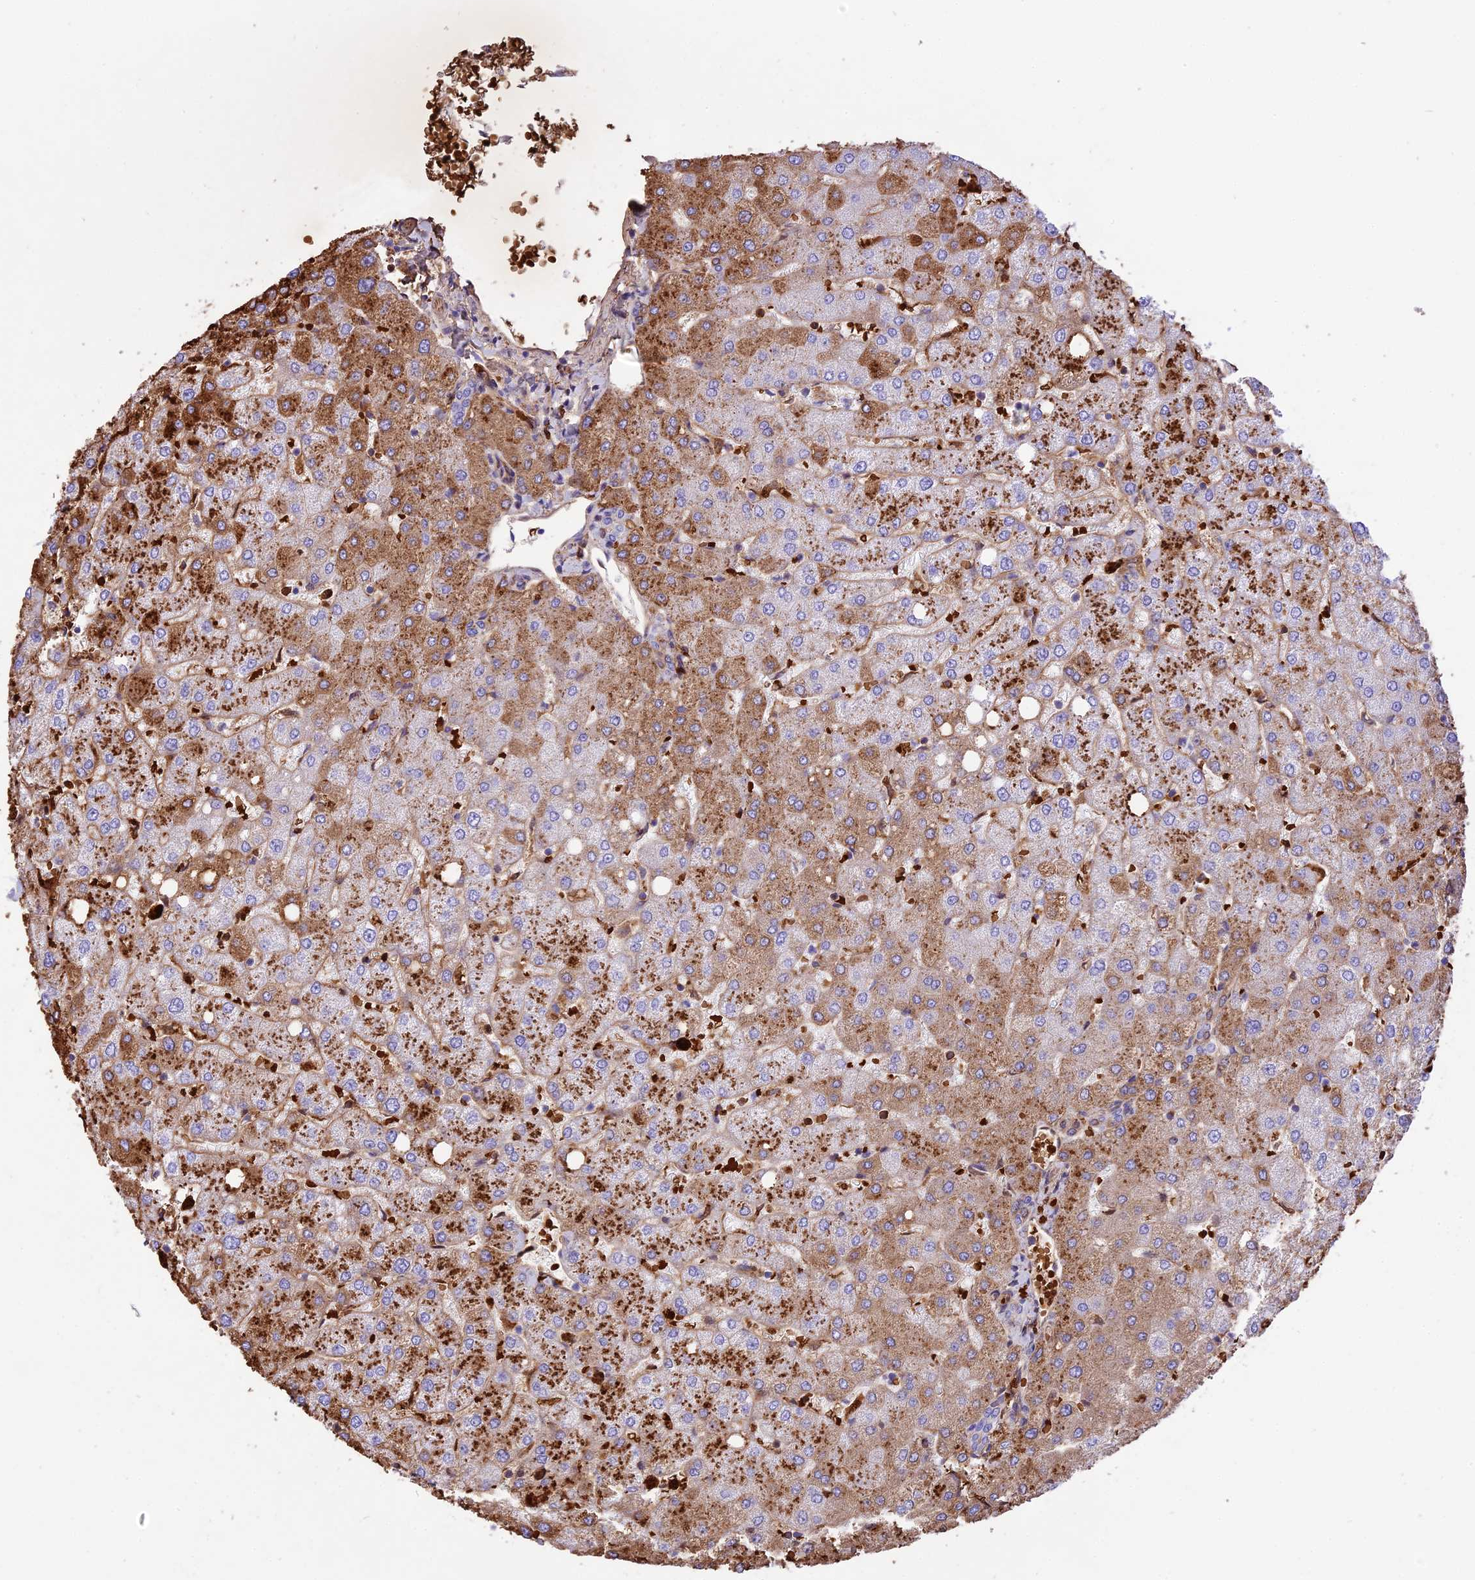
{"staining": {"intensity": "negative", "quantity": "none", "location": "none"}, "tissue": "liver", "cell_type": "Cholangiocytes", "image_type": "normal", "snomed": [{"axis": "morphology", "description": "Normal tissue, NOS"}, {"axis": "topography", "description": "Liver"}], "caption": "An IHC photomicrograph of unremarkable liver is shown. There is no staining in cholangiocytes of liver. (Immunohistochemistry (ihc), brightfield microscopy, high magnification).", "gene": "TTC4", "patient": {"sex": "female", "age": 54}}